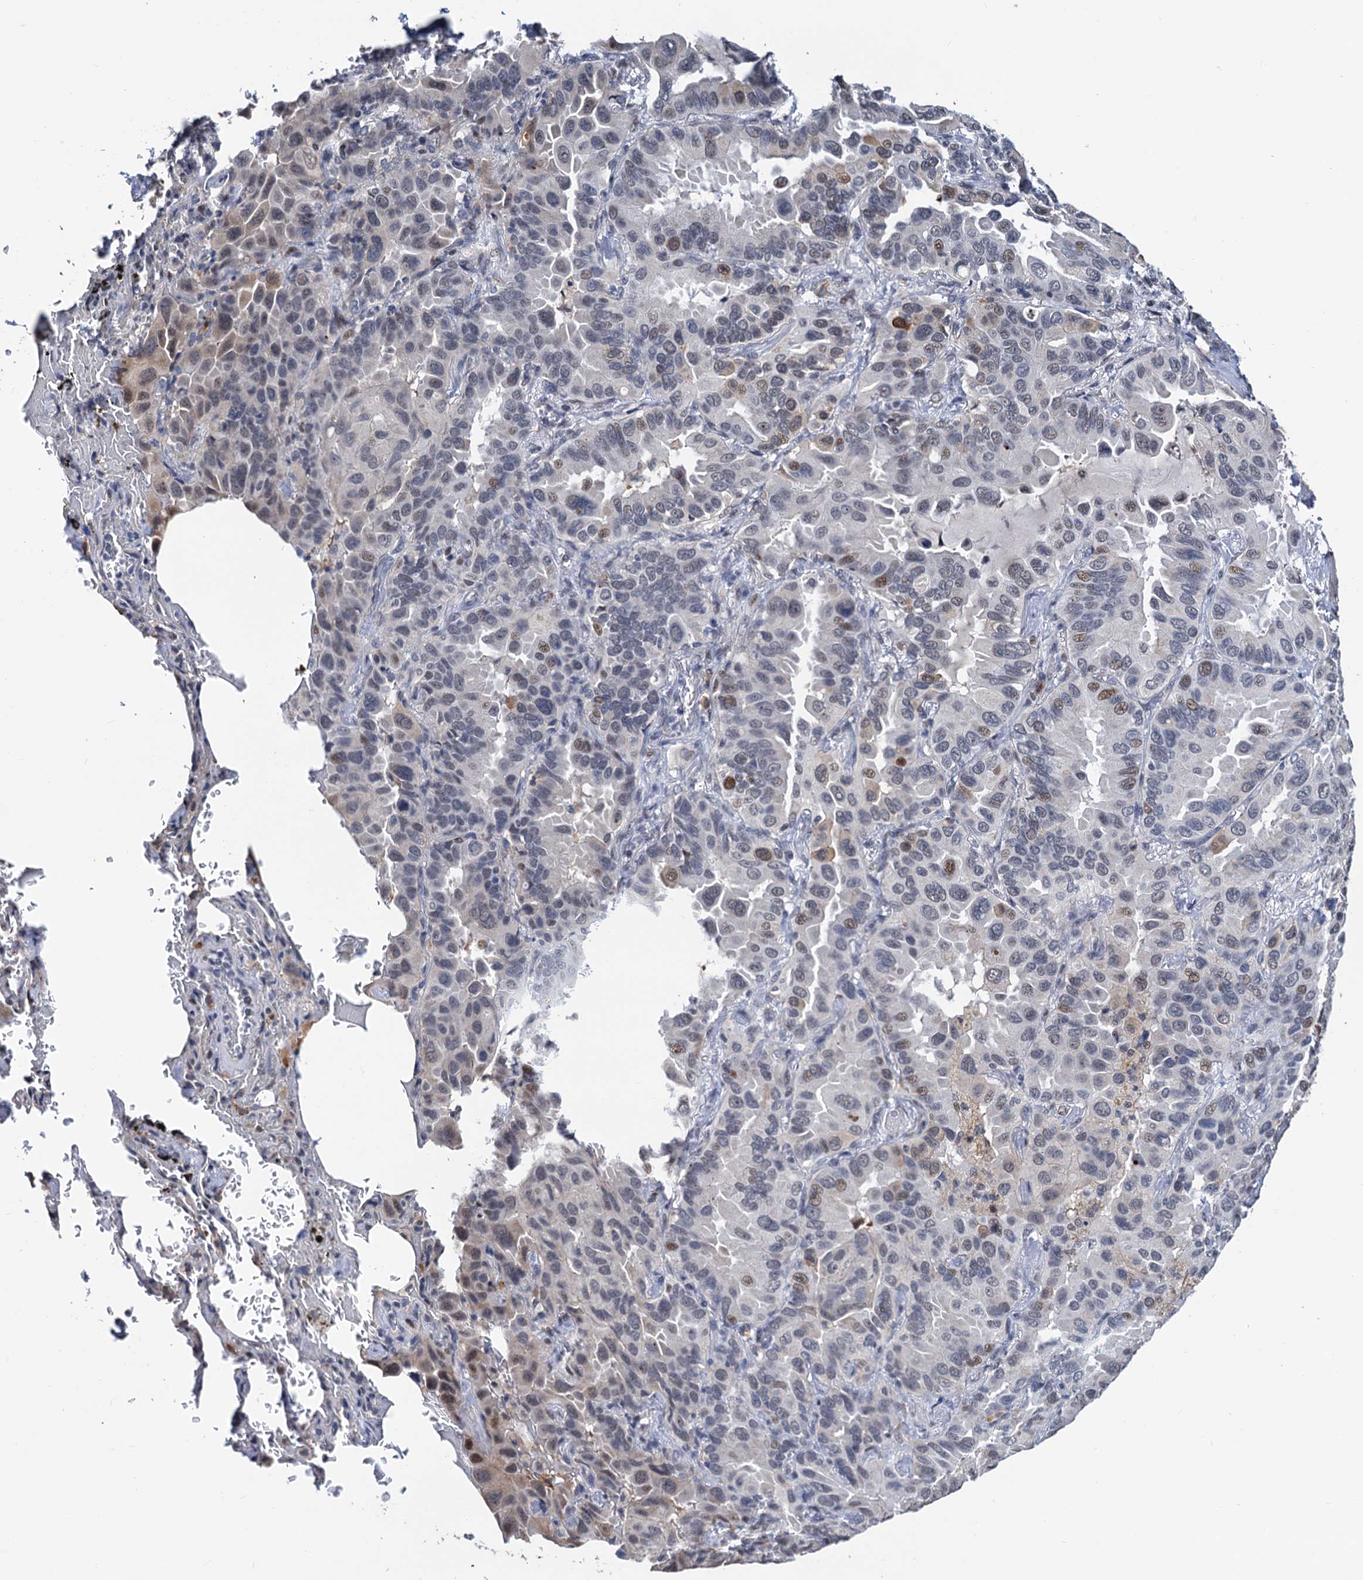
{"staining": {"intensity": "moderate", "quantity": "<25%", "location": "nuclear"}, "tissue": "lung cancer", "cell_type": "Tumor cells", "image_type": "cancer", "snomed": [{"axis": "morphology", "description": "Adenocarcinoma, NOS"}, {"axis": "topography", "description": "Lung"}], "caption": "The photomicrograph demonstrates staining of adenocarcinoma (lung), revealing moderate nuclear protein positivity (brown color) within tumor cells. The staining was performed using DAB (3,3'-diaminobenzidine) to visualize the protein expression in brown, while the nuclei were stained in blue with hematoxylin (Magnification: 20x).", "gene": "FAM222A", "patient": {"sex": "male", "age": 64}}